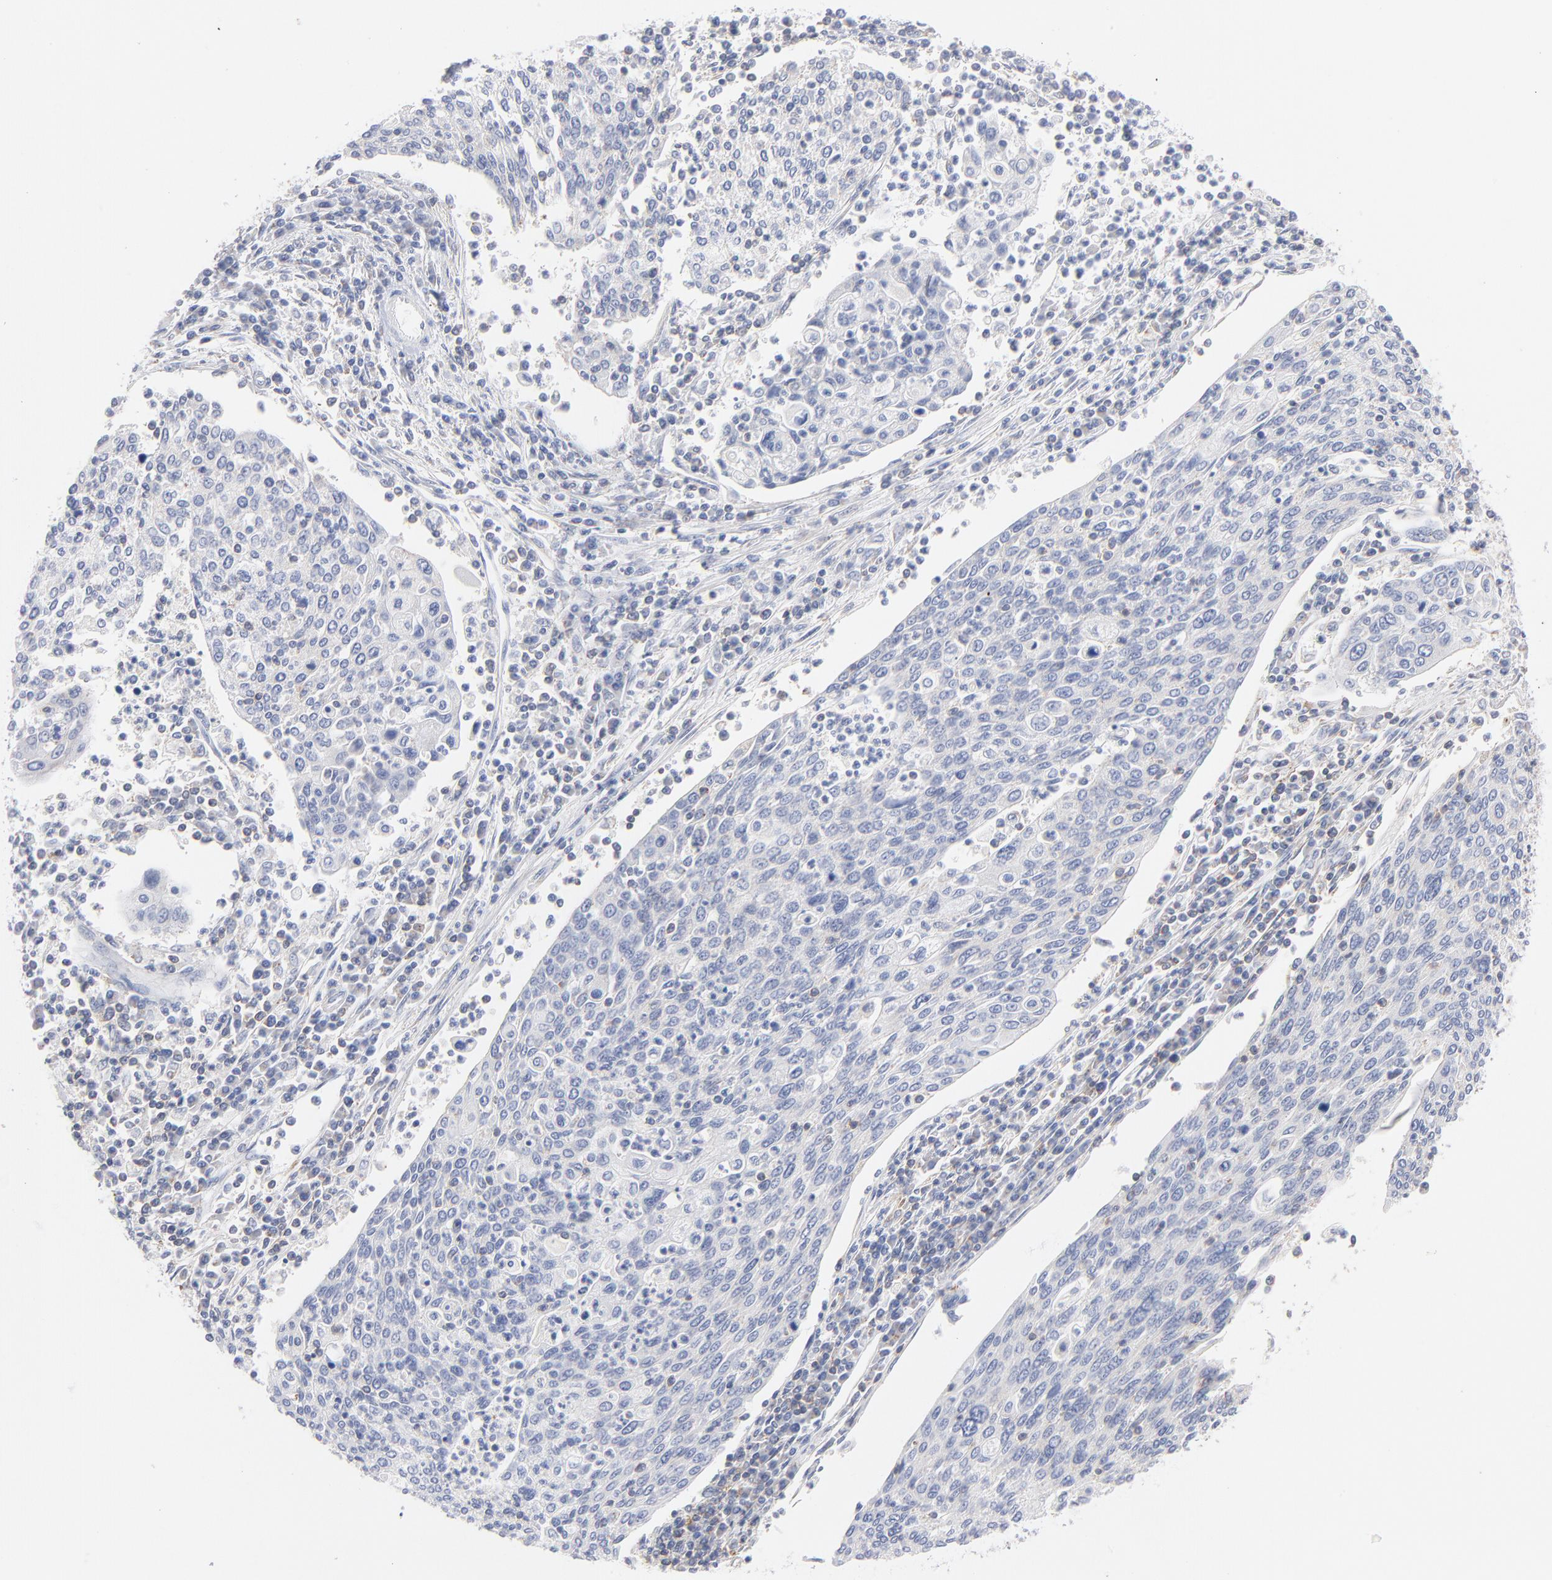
{"staining": {"intensity": "negative", "quantity": "none", "location": "none"}, "tissue": "cervical cancer", "cell_type": "Tumor cells", "image_type": "cancer", "snomed": [{"axis": "morphology", "description": "Squamous cell carcinoma, NOS"}, {"axis": "topography", "description": "Cervix"}], "caption": "Cervical squamous cell carcinoma was stained to show a protein in brown. There is no significant staining in tumor cells.", "gene": "SEPTIN6", "patient": {"sex": "female", "age": 40}}